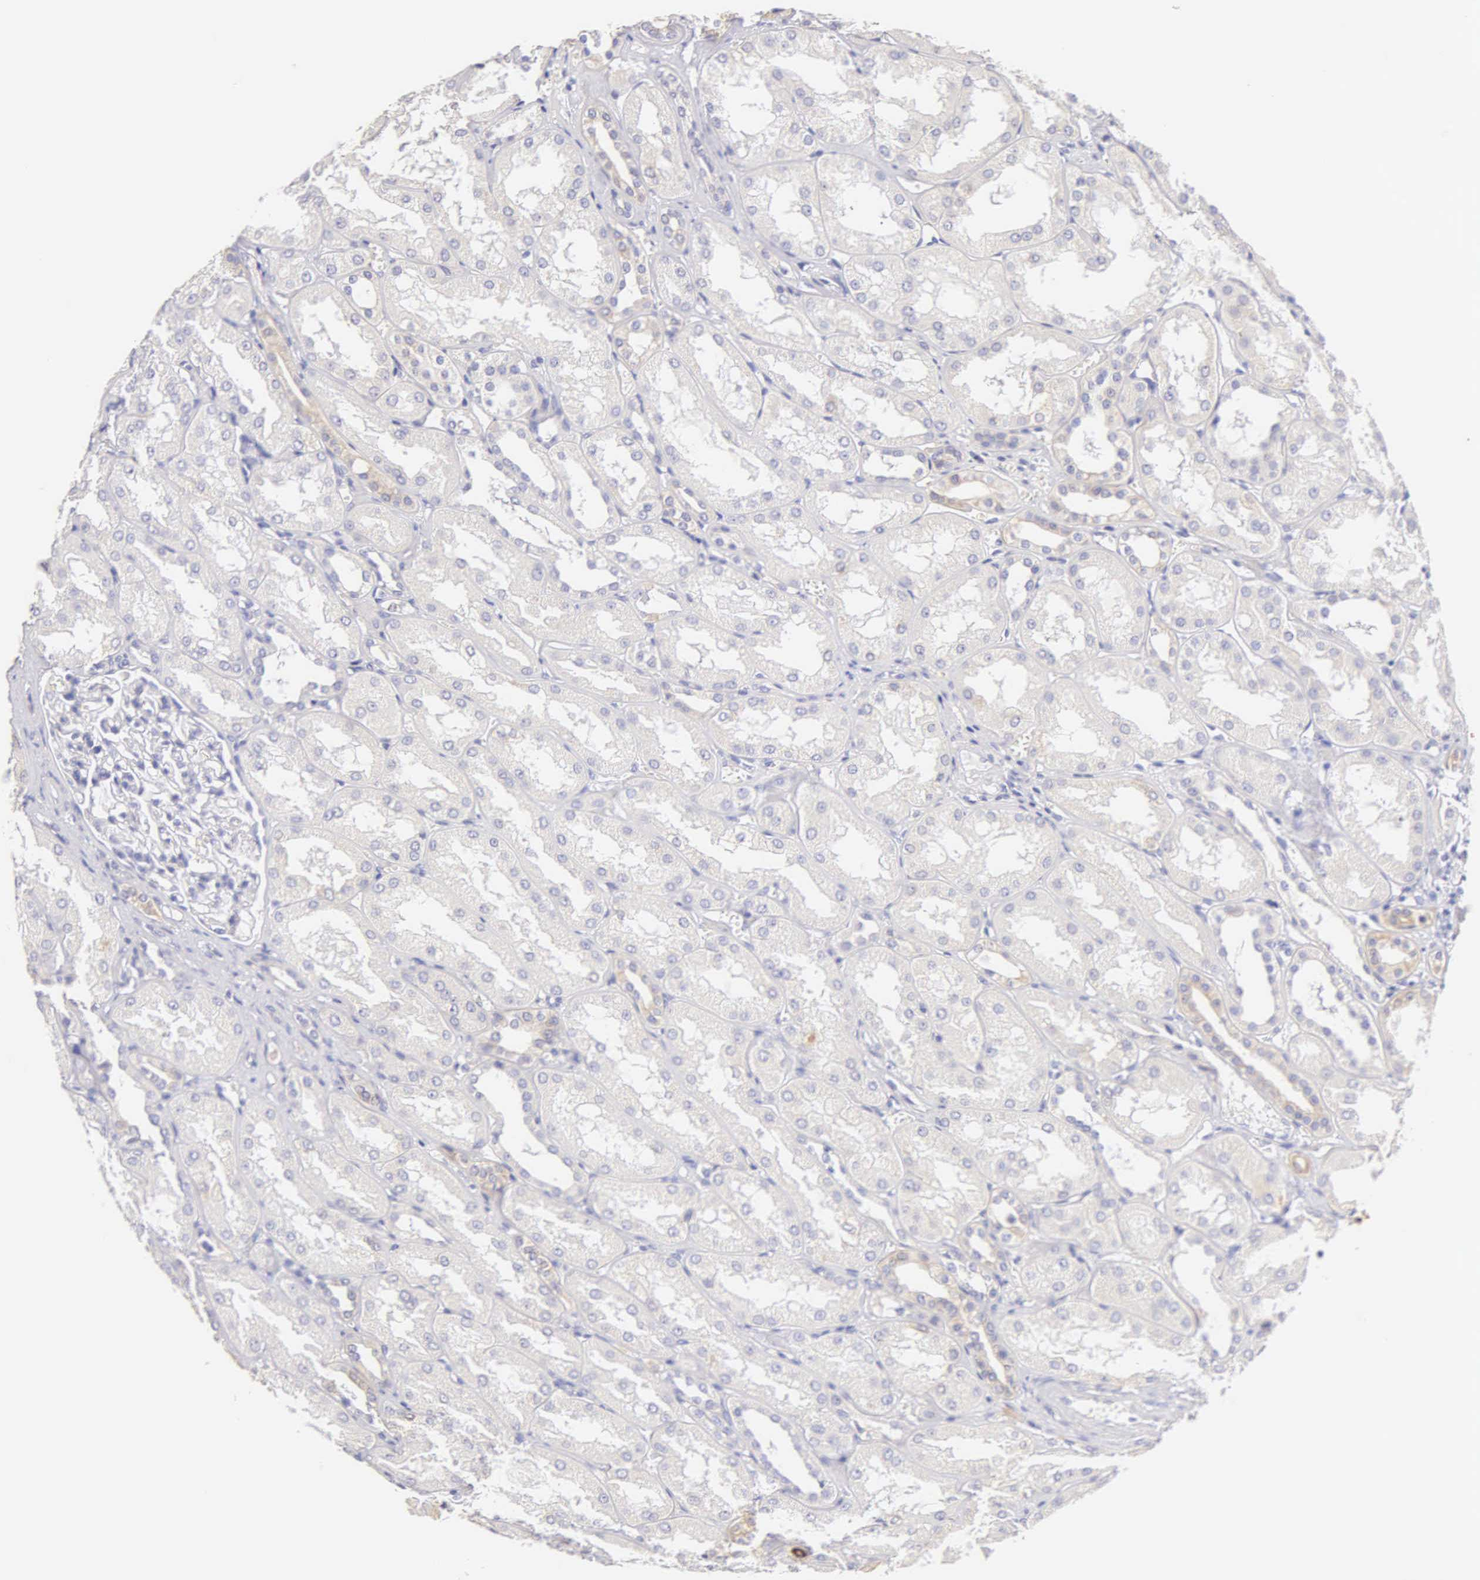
{"staining": {"intensity": "negative", "quantity": "none", "location": "none"}, "tissue": "kidney", "cell_type": "Cells in glomeruli", "image_type": "normal", "snomed": [{"axis": "morphology", "description": "Normal tissue, NOS"}, {"axis": "topography", "description": "Kidney"}], "caption": "Immunohistochemical staining of unremarkable kidney displays no significant expression in cells in glomeruli. (Immunohistochemistry, brightfield microscopy, high magnification).", "gene": "KRT17", "patient": {"sex": "male", "age": 61}}